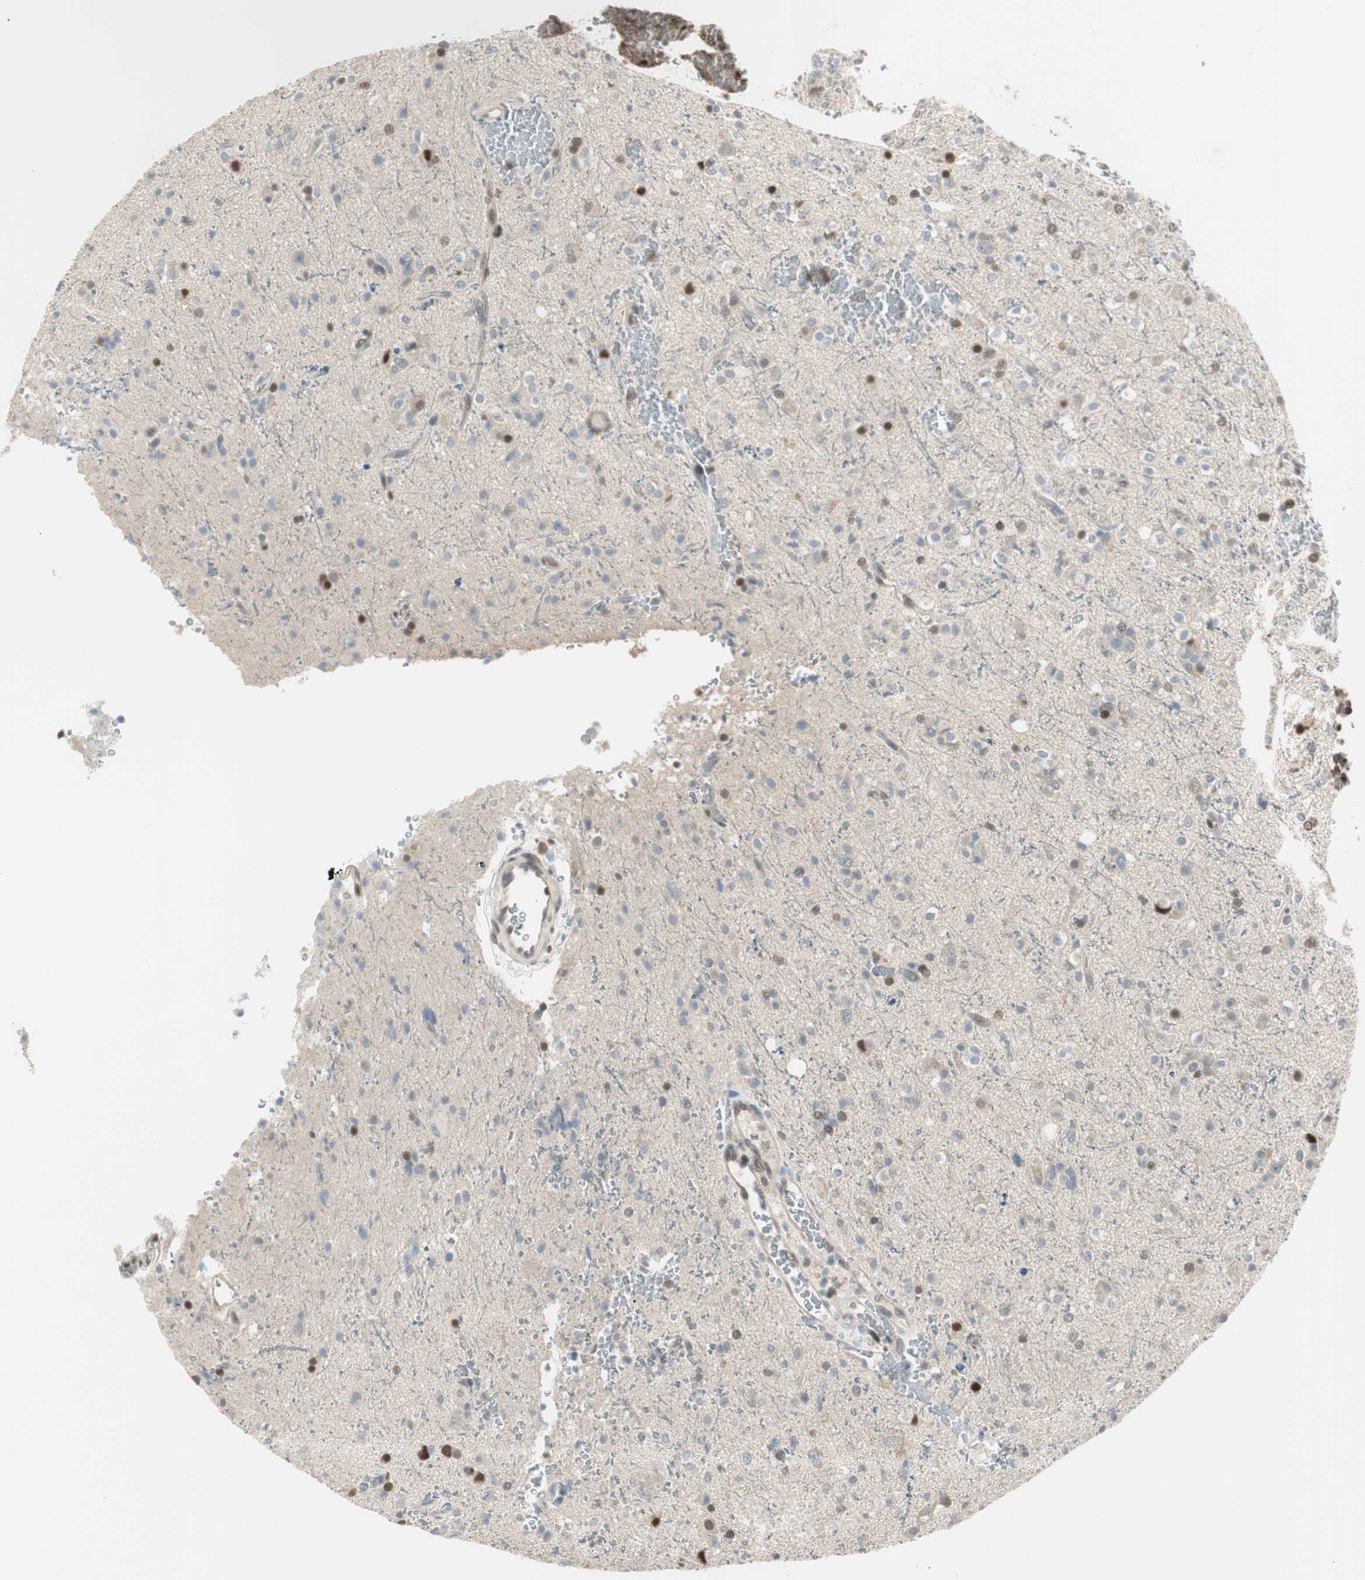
{"staining": {"intensity": "strong", "quantity": "<25%", "location": "nuclear"}, "tissue": "glioma", "cell_type": "Tumor cells", "image_type": "cancer", "snomed": [{"axis": "morphology", "description": "Glioma, malignant, High grade"}, {"axis": "topography", "description": "Brain"}], "caption": "Glioma stained for a protein shows strong nuclear positivity in tumor cells. Using DAB (brown) and hematoxylin (blue) stains, captured at high magnification using brightfield microscopy.", "gene": "LONP2", "patient": {"sex": "male", "age": 47}}